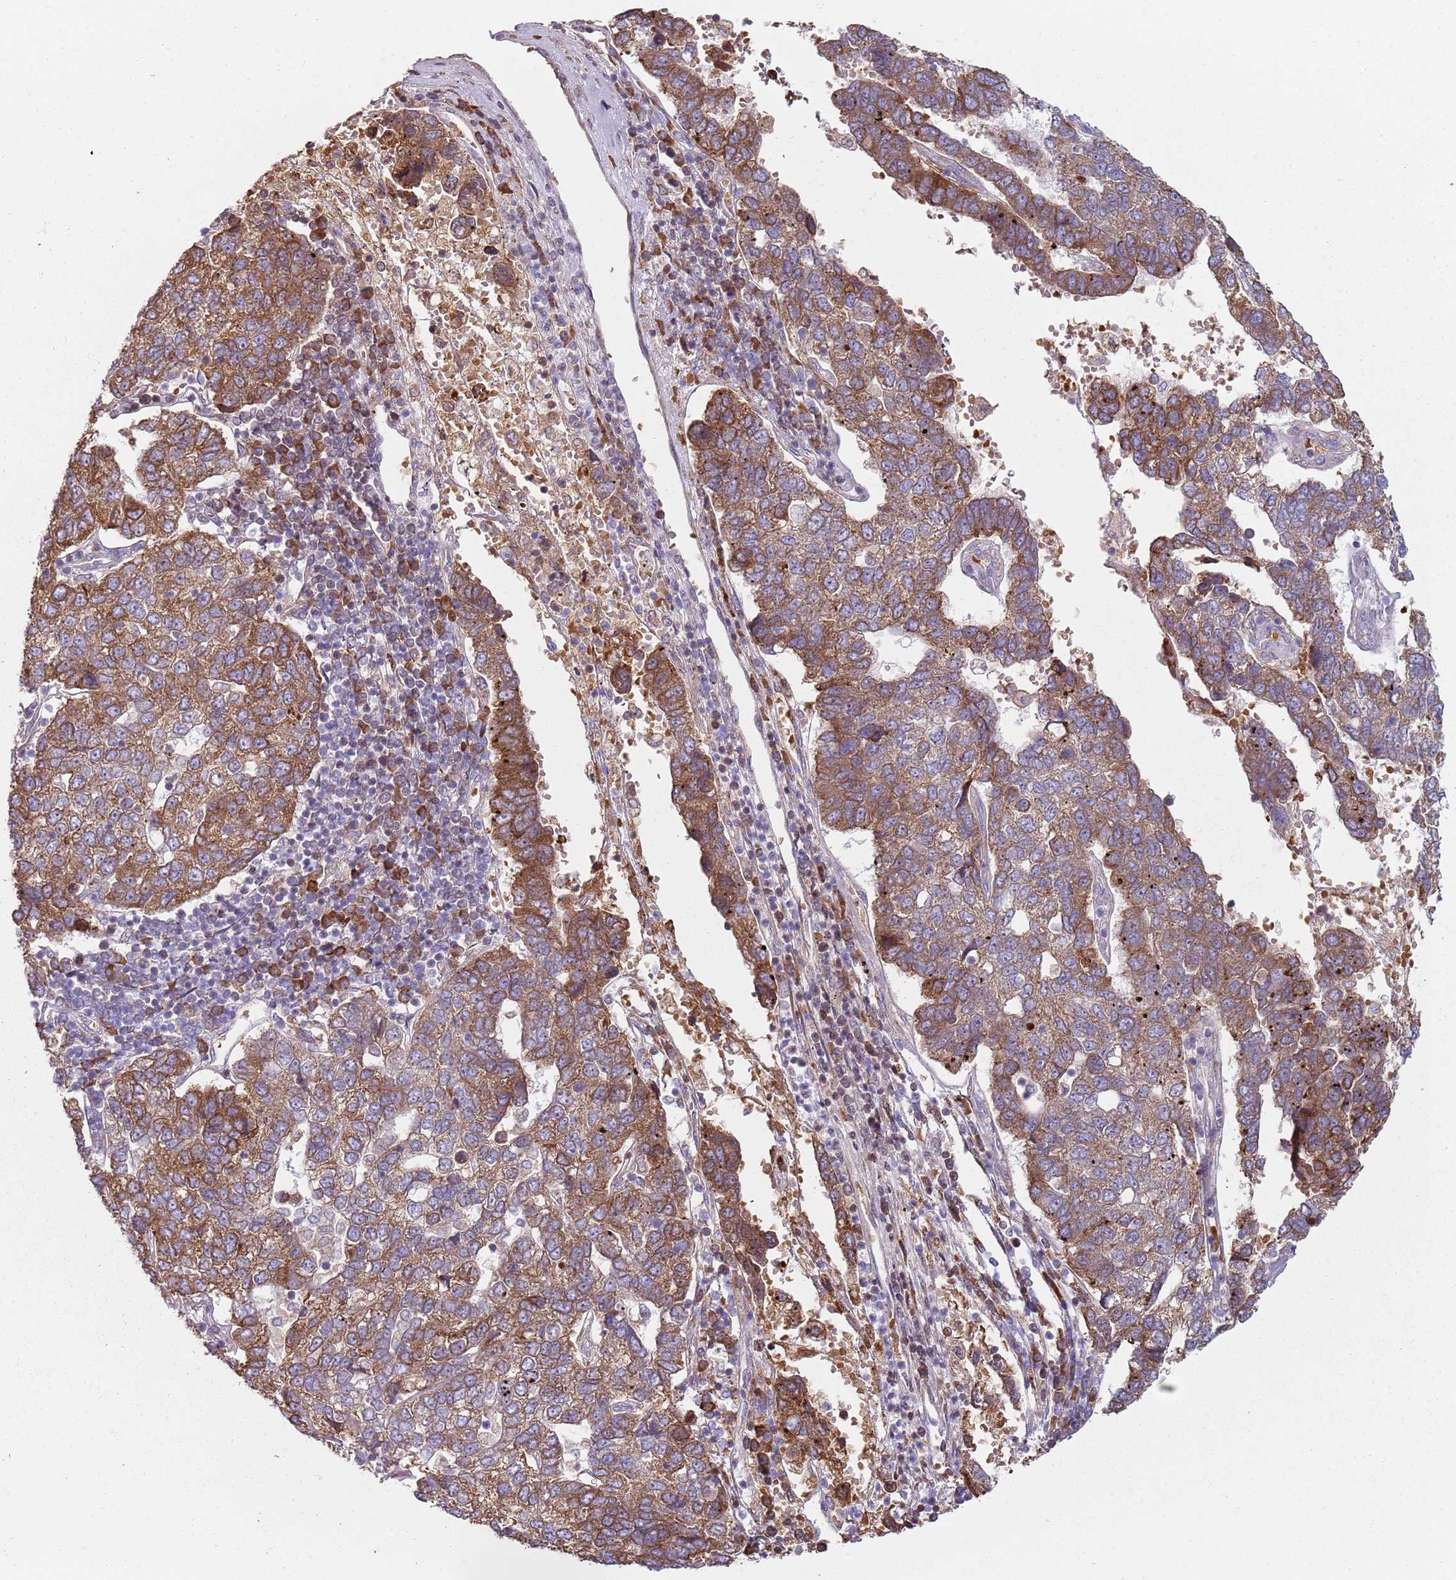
{"staining": {"intensity": "moderate", "quantity": ">75%", "location": "cytoplasmic/membranous"}, "tissue": "pancreatic cancer", "cell_type": "Tumor cells", "image_type": "cancer", "snomed": [{"axis": "morphology", "description": "Adenocarcinoma, NOS"}, {"axis": "topography", "description": "Pancreas"}], "caption": "Adenocarcinoma (pancreatic) tissue demonstrates moderate cytoplasmic/membranous positivity in approximately >75% of tumor cells, visualized by immunohistochemistry.", "gene": "SPATA2", "patient": {"sex": "female", "age": 61}}